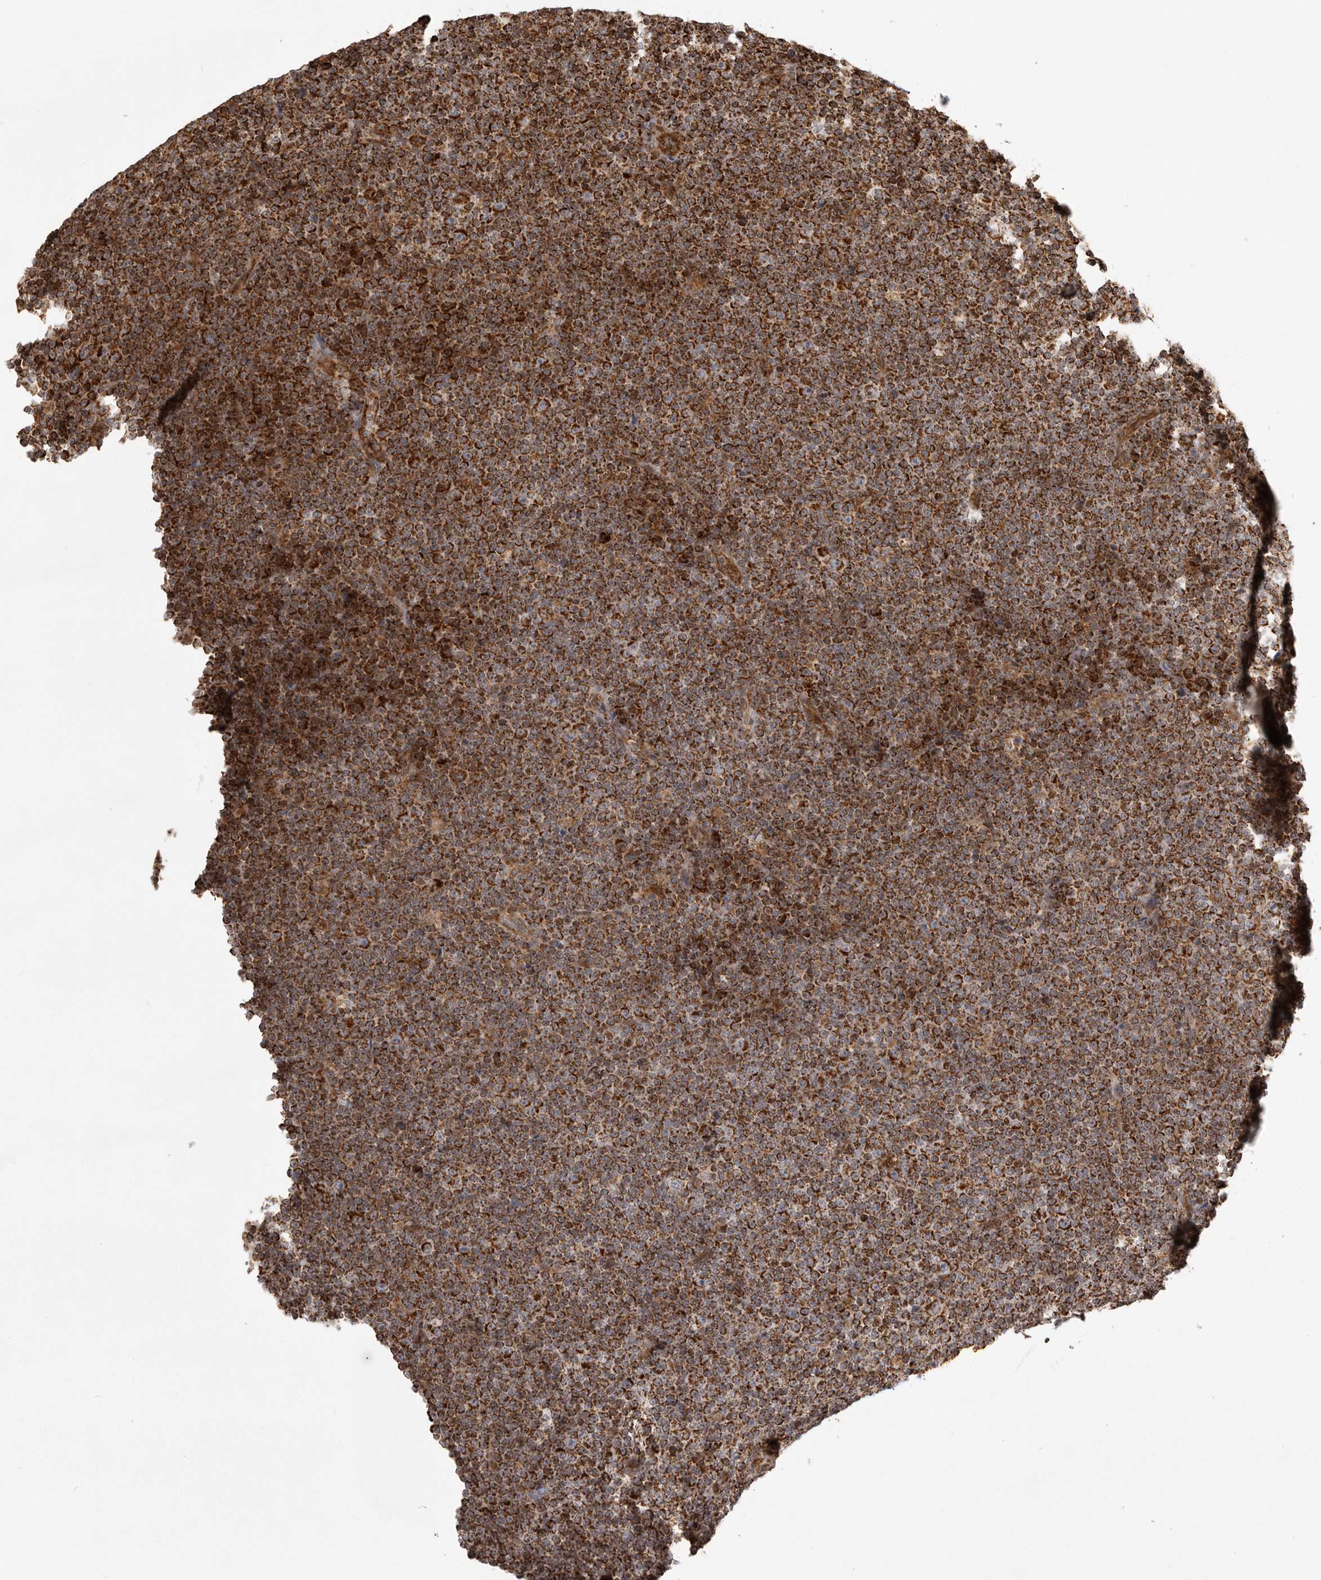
{"staining": {"intensity": "strong", "quantity": ">75%", "location": "cytoplasmic/membranous"}, "tissue": "lymphoma", "cell_type": "Tumor cells", "image_type": "cancer", "snomed": [{"axis": "morphology", "description": "Malignant lymphoma, non-Hodgkin's type, Low grade"}, {"axis": "topography", "description": "Lymph node"}], "caption": "Immunohistochemistry of lymphoma exhibits high levels of strong cytoplasmic/membranous positivity in about >75% of tumor cells.", "gene": "NARS2", "patient": {"sex": "female", "age": 67}}